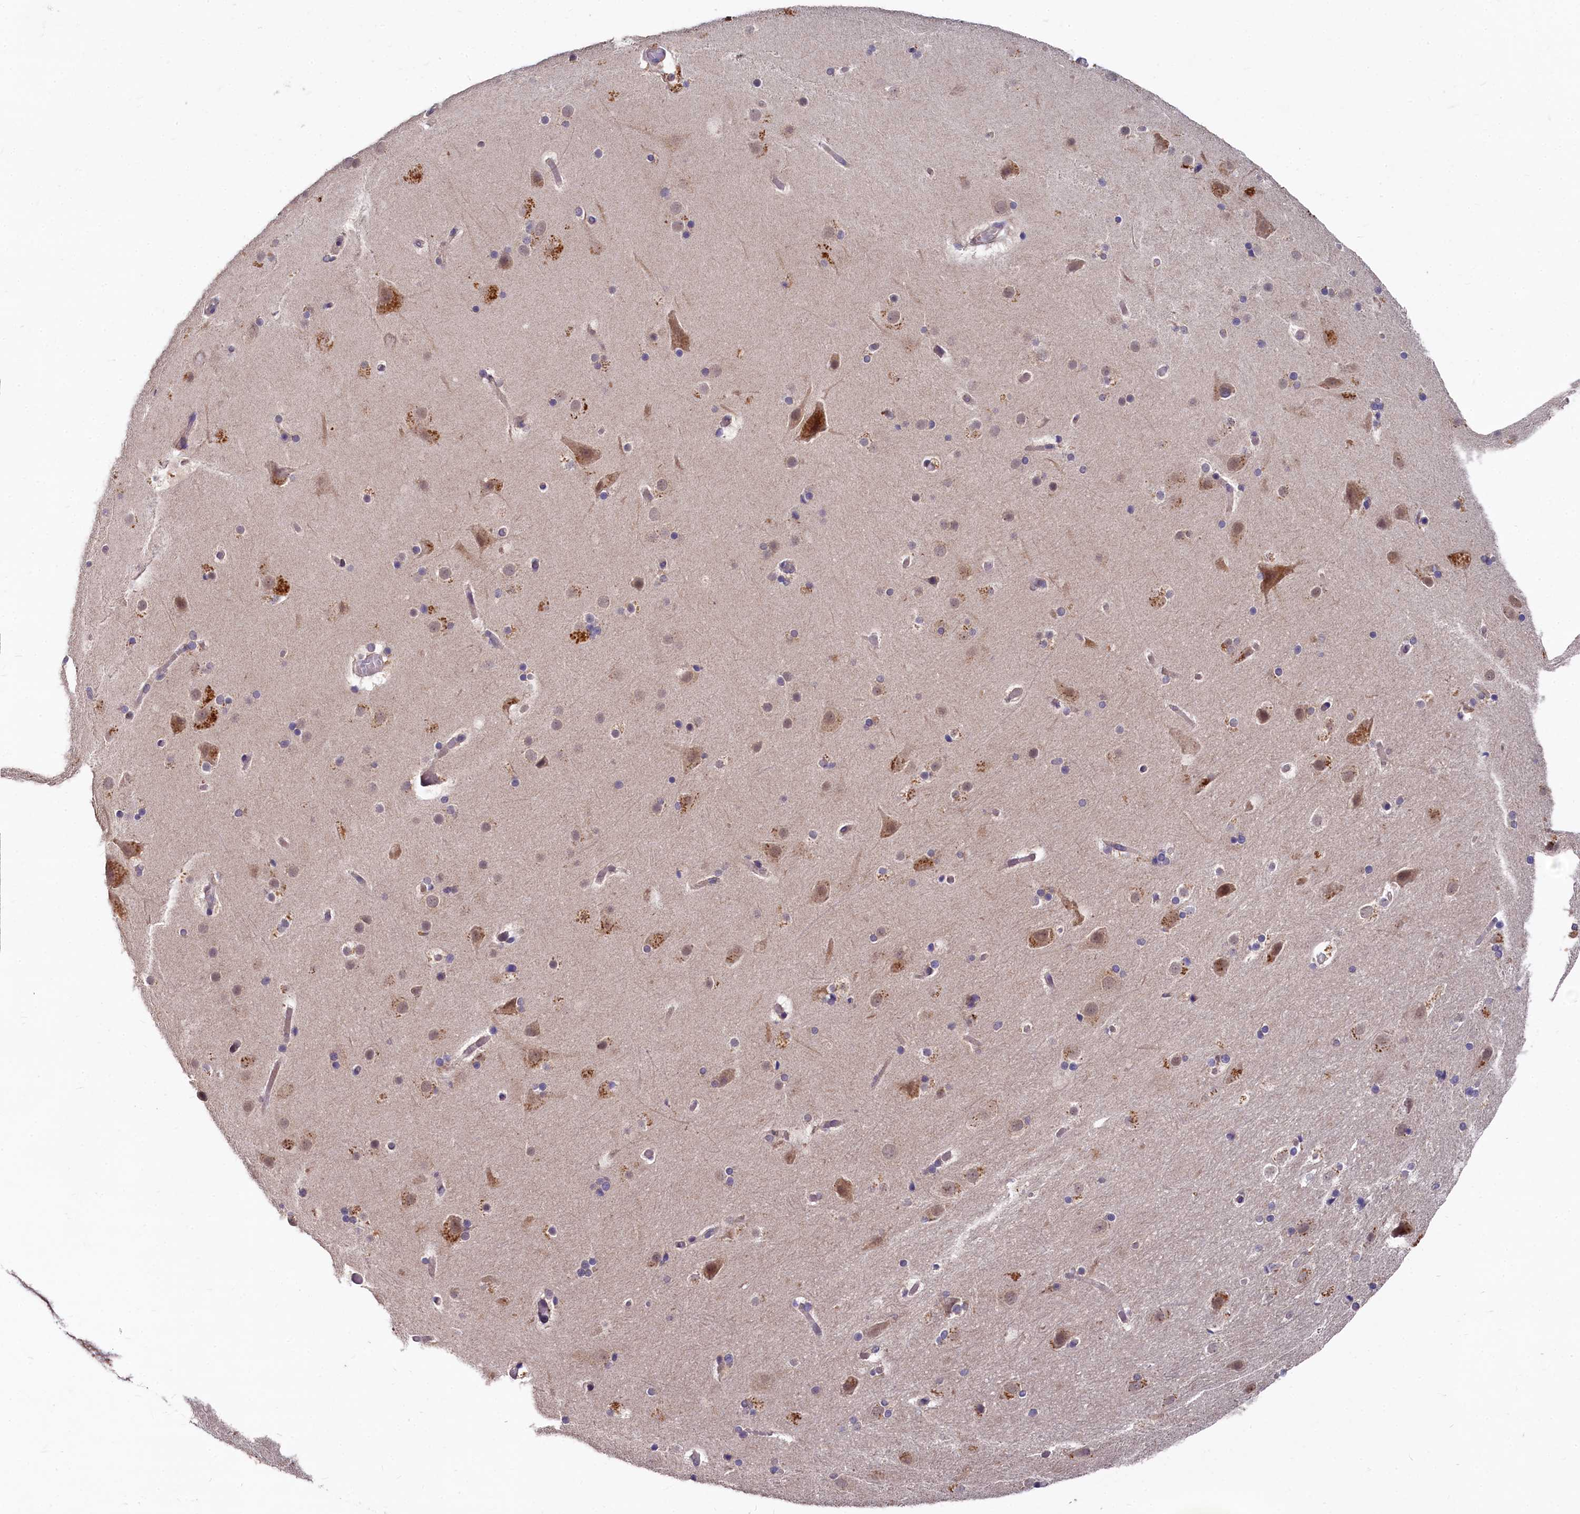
{"staining": {"intensity": "moderate", "quantity": ">75%", "location": "cytoplasmic/membranous"}, "tissue": "cerebral cortex", "cell_type": "Endothelial cells", "image_type": "normal", "snomed": [{"axis": "morphology", "description": "Normal tissue, NOS"}, {"axis": "topography", "description": "Cerebral cortex"}], "caption": "High-magnification brightfield microscopy of benign cerebral cortex stained with DAB (3,3'-diaminobenzidine) (brown) and counterstained with hematoxylin (blue). endothelial cells exhibit moderate cytoplasmic/membranous staining is seen in about>75% of cells.", "gene": "EIF2B2", "patient": {"sex": "male", "age": 57}}